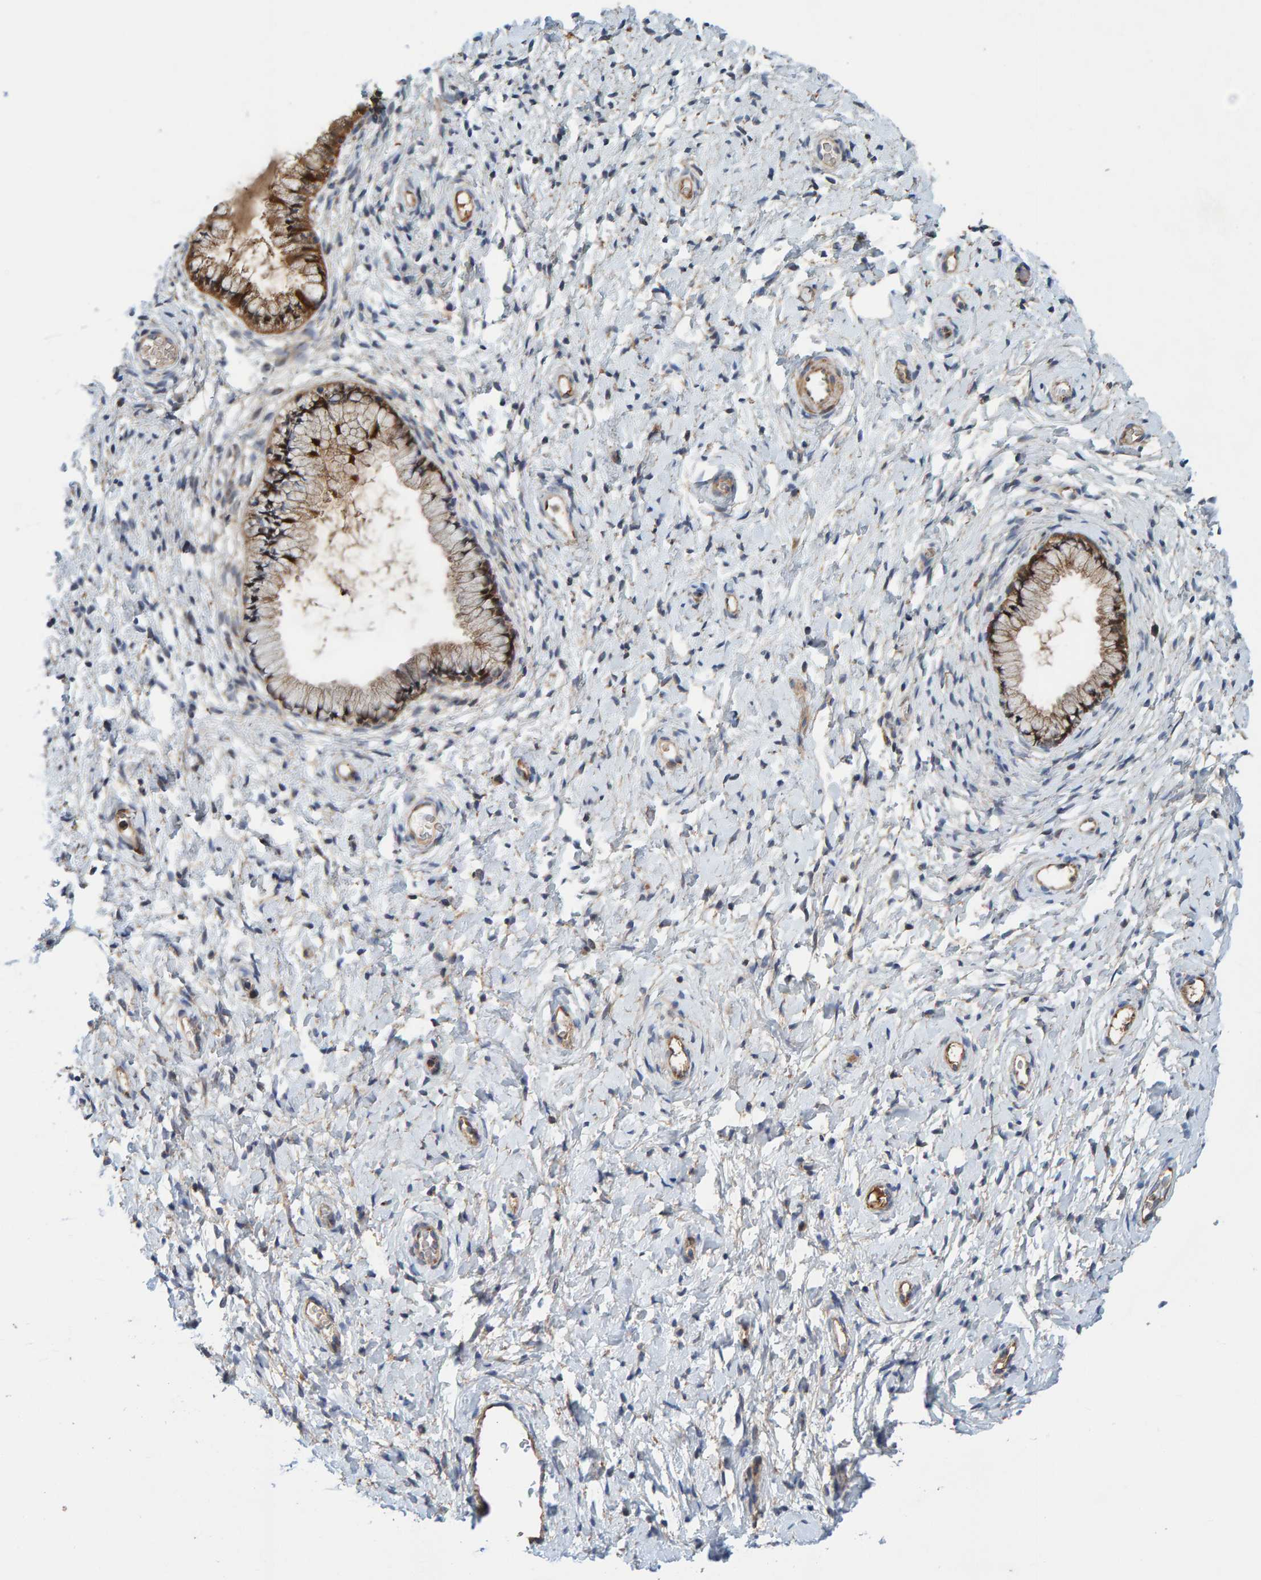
{"staining": {"intensity": "moderate", "quantity": ">75%", "location": "cytoplasmic/membranous"}, "tissue": "cervix", "cell_type": "Glandular cells", "image_type": "normal", "snomed": [{"axis": "morphology", "description": "Normal tissue, NOS"}, {"axis": "topography", "description": "Cervix"}], "caption": "Glandular cells show moderate cytoplasmic/membranous staining in approximately >75% of cells in benign cervix. The protein is shown in brown color, while the nuclei are stained blue.", "gene": "KIAA0753", "patient": {"sex": "female", "age": 72}}